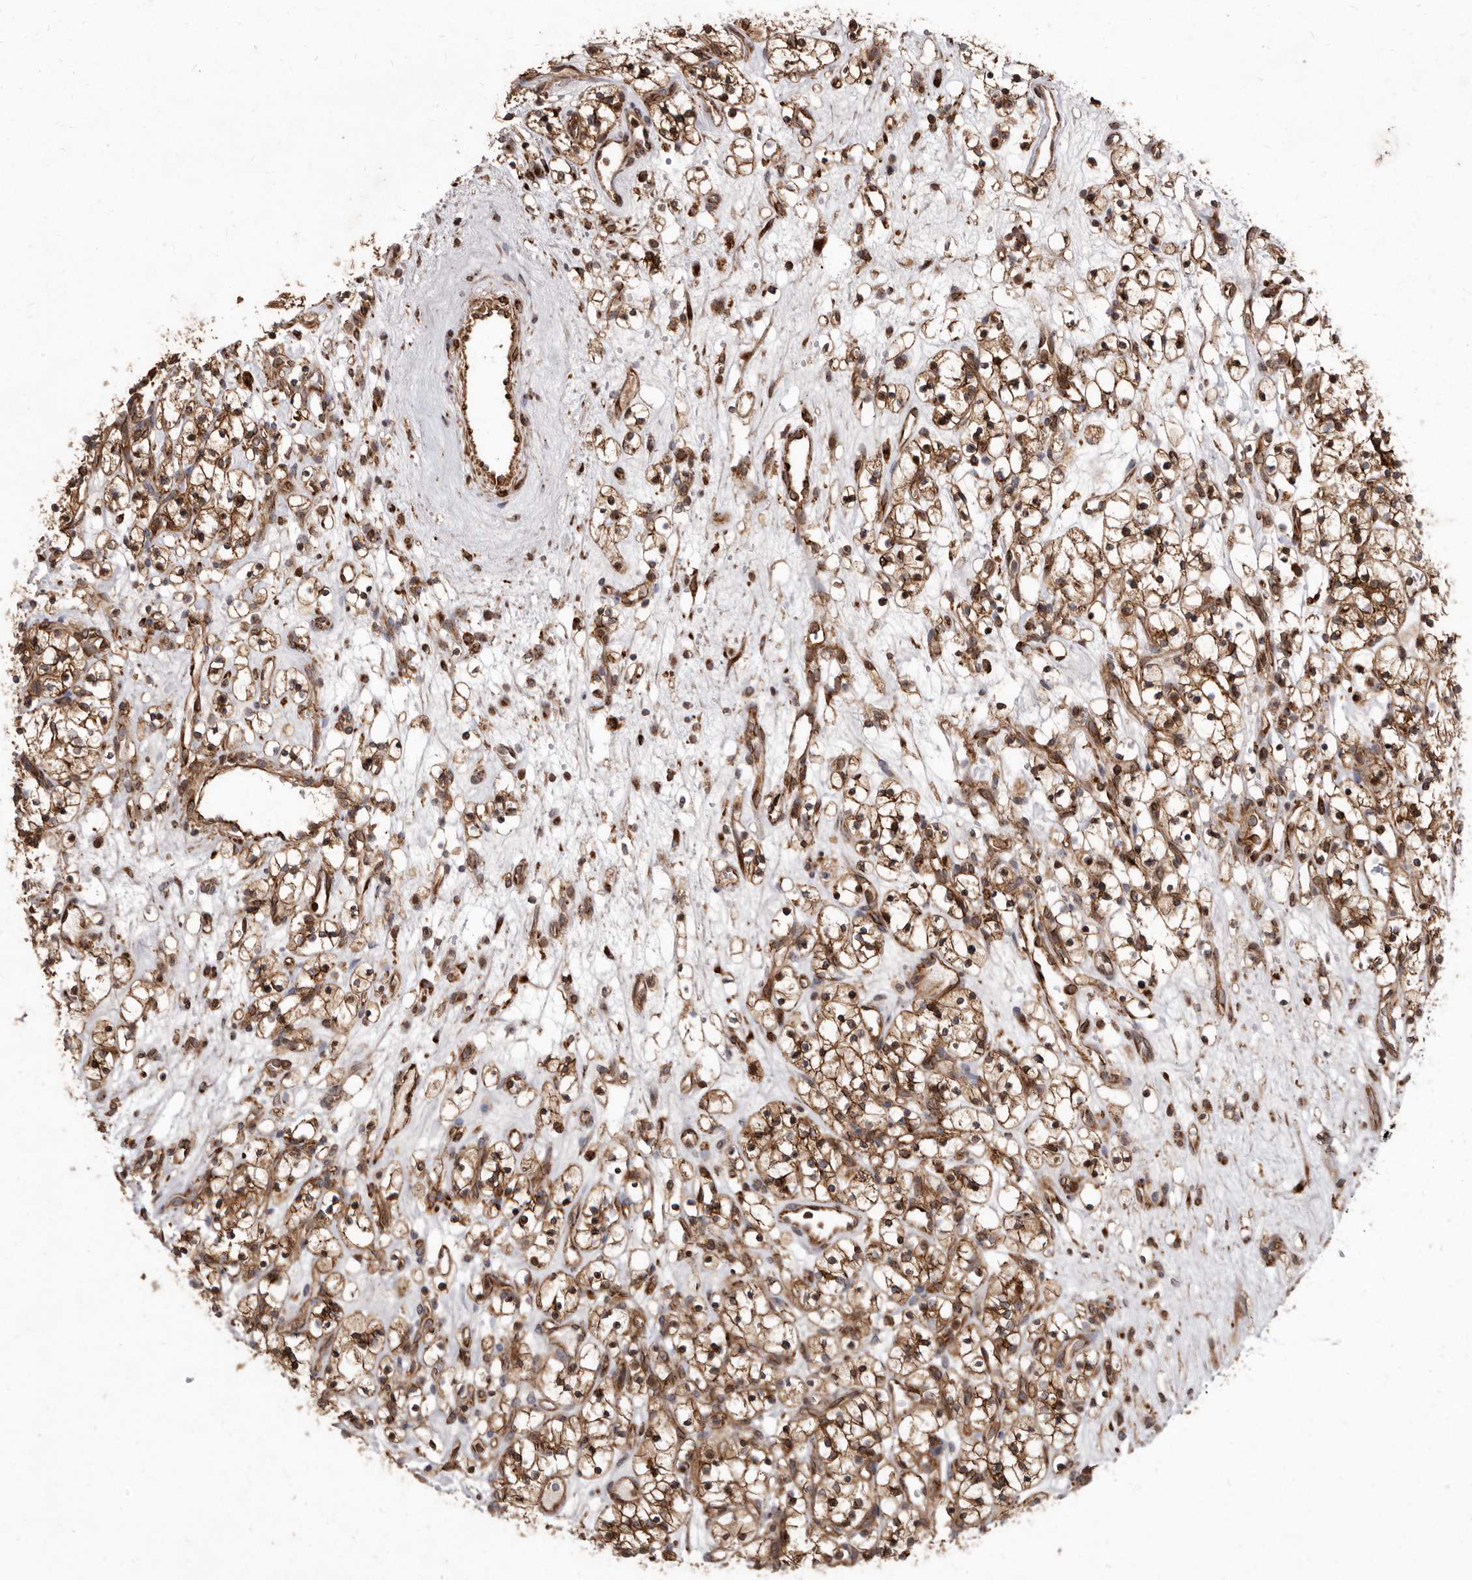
{"staining": {"intensity": "moderate", "quantity": ">75%", "location": "cytoplasmic/membranous"}, "tissue": "renal cancer", "cell_type": "Tumor cells", "image_type": "cancer", "snomed": [{"axis": "morphology", "description": "Adenocarcinoma, NOS"}, {"axis": "topography", "description": "Kidney"}], "caption": "Renal cancer (adenocarcinoma) stained with DAB immunohistochemistry shows medium levels of moderate cytoplasmic/membranous staining in approximately >75% of tumor cells.", "gene": "FLAD1", "patient": {"sex": "female", "age": 57}}